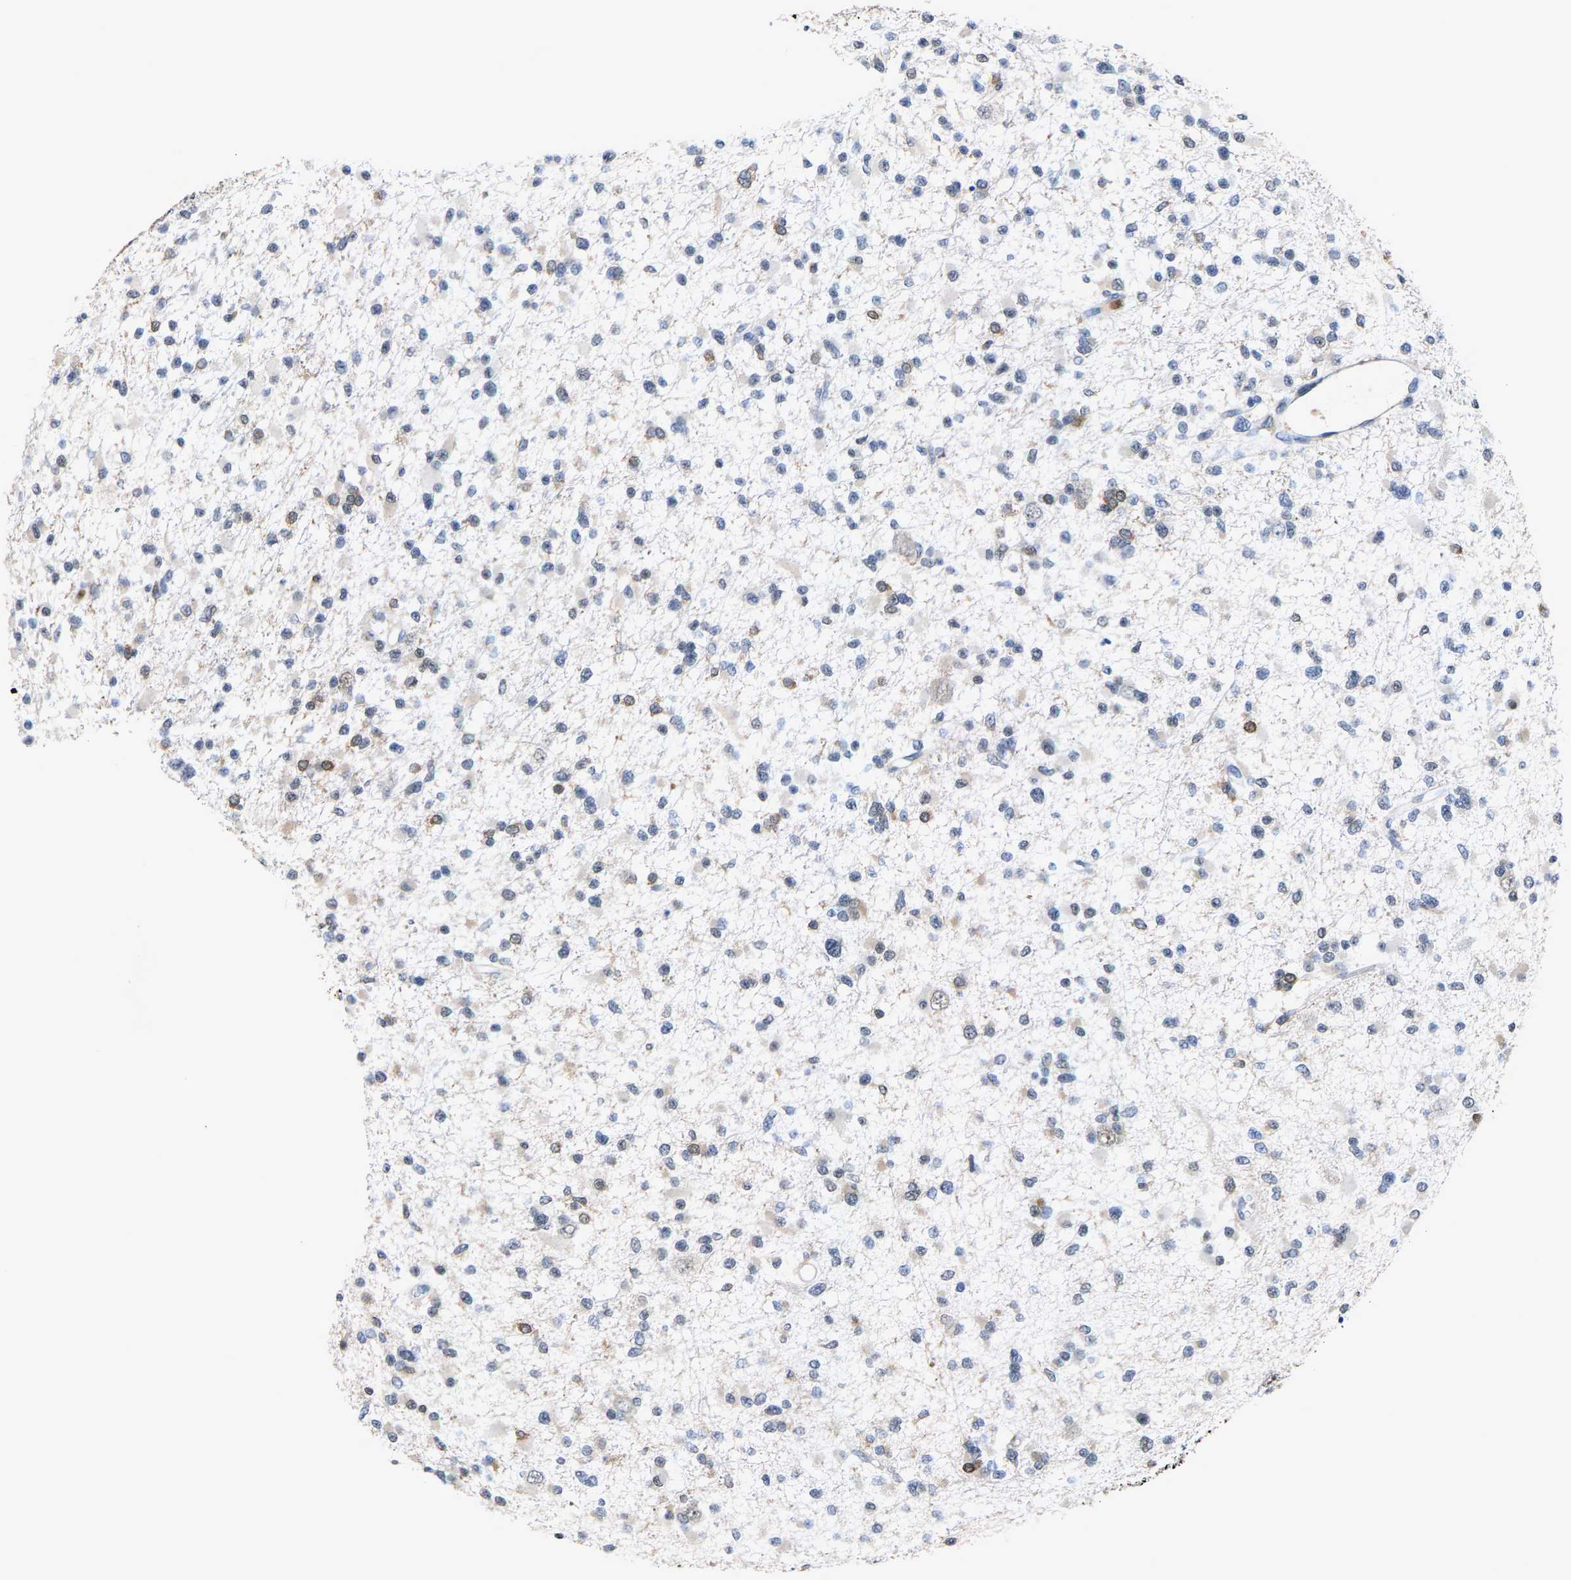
{"staining": {"intensity": "weak", "quantity": "<25%", "location": "cytoplasmic/membranous,nuclear"}, "tissue": "glioma", "cell_type": "Tumor cells", "image_type": "cancer", "snomed": [{"axis": "morphology", "description": "Glioma, malignant, Low grade"}, {"axis": "topography", "description": "Brain"}], "caption": "Protein analysis of low-grade glioma (malignant) shows no significant expression in tumor cells.", "gene": "FGD3", "patient": {"sex": "female", "age": 22}}